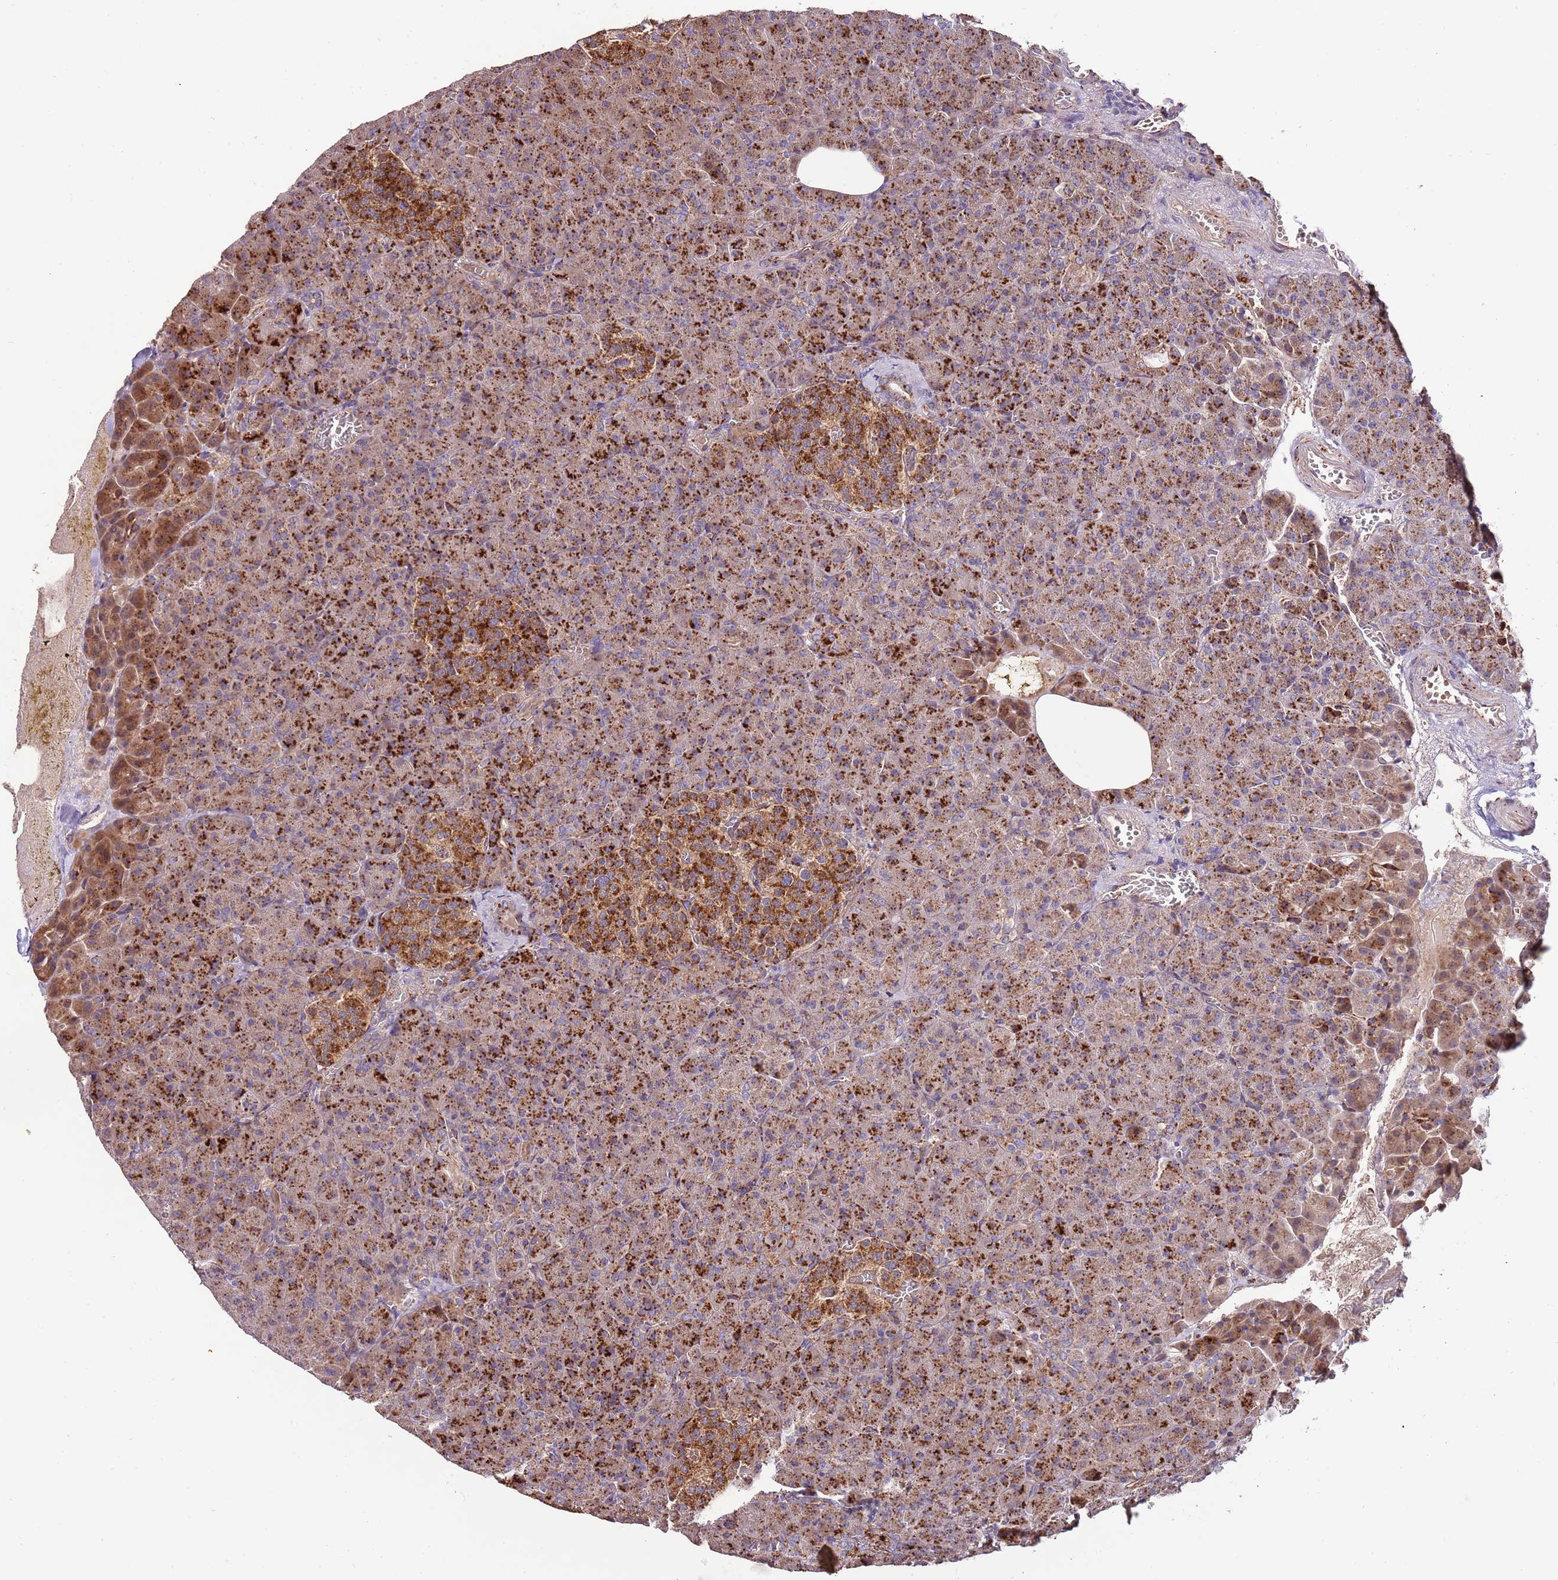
{"staining": {"intensity": "strong", "quantity": "25%-75%", "location": "cytoplasmic/membranous"}, "tissue": "pancreas", "cell_type": "Exocrine glandular cells", "image_type": "normal", "snomed": [{"axis": "morphology", "description": "Normal tissue, NOS"}, {"axis": "topography", "description": "Pancreas"}], "caption": "Exocrine glandular cells reveal high levels of strong cytoplasmic/membranous positivity in about 25%-75% of cells in unremarkable human pancreas. Immunohistochemistry (ihc) stains the protein of interest in brown and the nuclei are stained blue.", "gene": "DOCK6", "patient": {"sex": "female", "age": 74}}